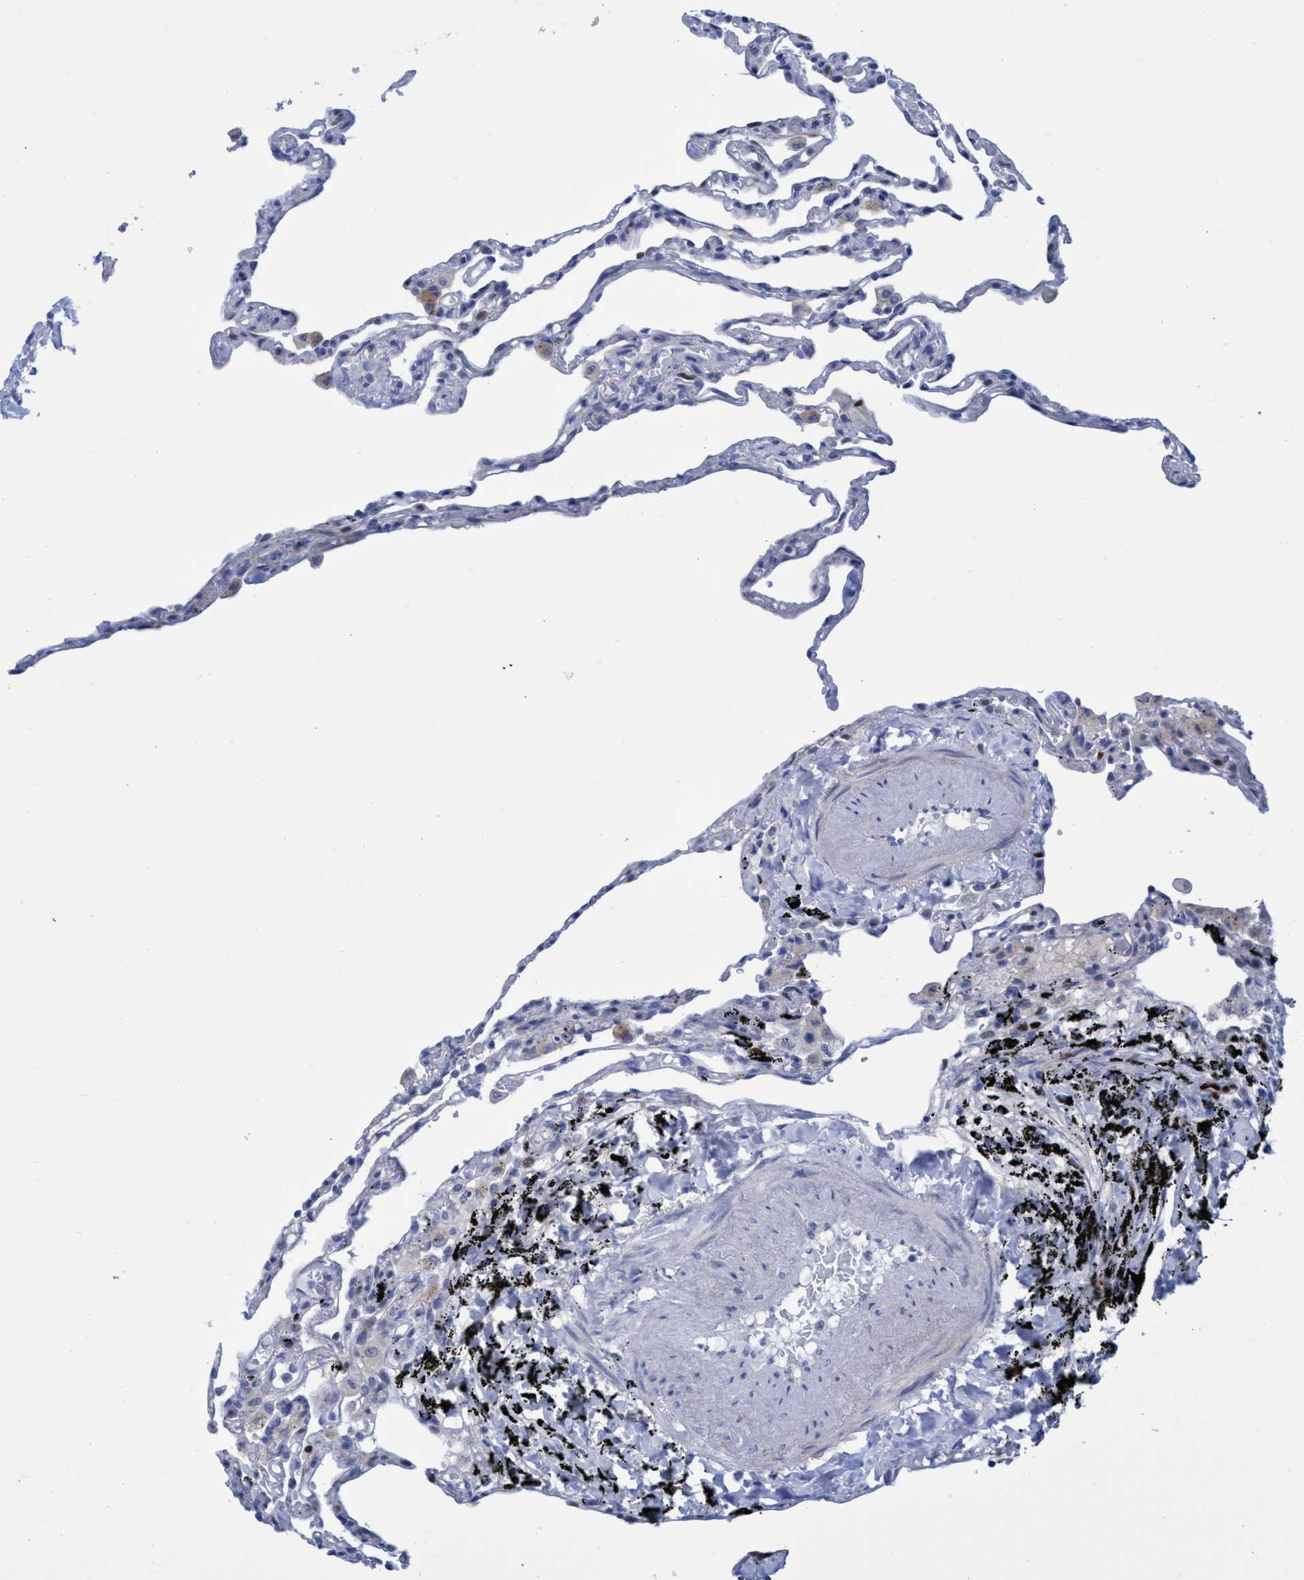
{"staining": {"intensity": "negative", "quantity": "none", "location": "none"}, "tissue": "lung", "cell_type": "Alveolar cells", "image_type": "normal", "snomed": [{"axis": "morphology", "description": "Normal tissue, NOS"}, {"axis": "topography", "description": "Lung"}], "caption": "Immunohistochemistry (IHC) of unremarkable human lung reveals no positivity in alveolar cells. The staining was performed using DAB to visualize the protein expression in brown, while the nuclei were stained in blue with hematoxylin (Magnification: 20x).", "gene": "R3HCC1", "patient": {"sex": "male", "age": 59}}